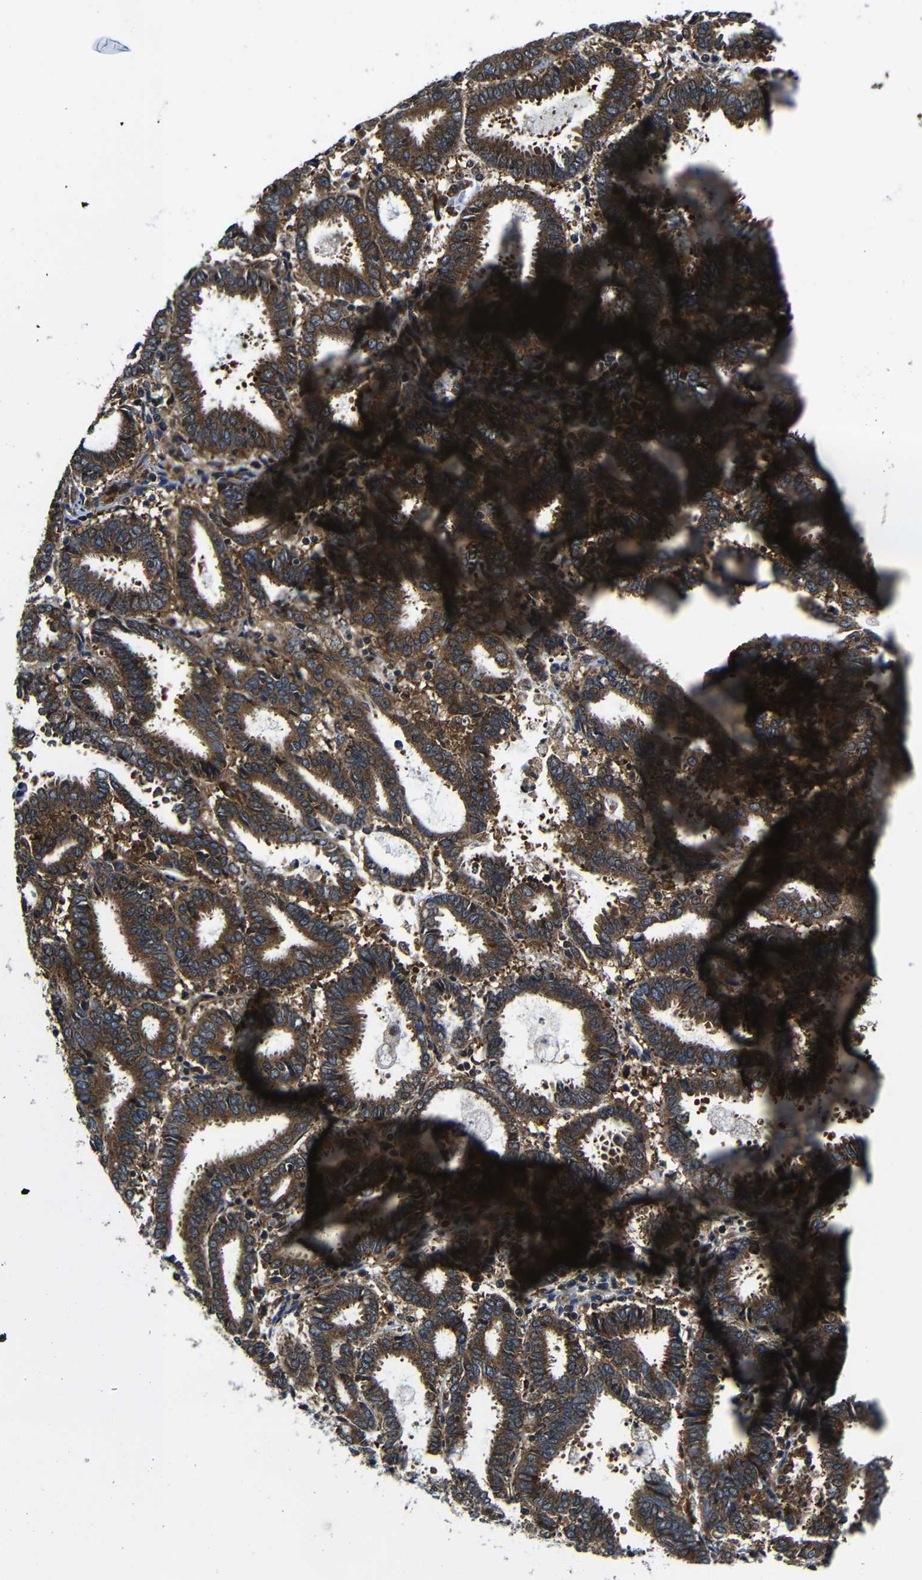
{"staining": {"intensity": "strong", "quantity": ">75%", "location": "cytoplasmic/membranous"}, "tissue": "endometrial cancer", "cell_type": "Tumor cells", "image_type": "cancer", "snomed": [{"axis": "morphology", "description": "Adenocarcinoma, NOS"}, {"axis": "topography", "description": "Uterus"}], "caption": "Protein analysis of endometrial adenocarcinoma tissue displays strong cytoplasmic/membranous staining in approximately >75% of tumor cells.", "gene": "ABCE1", "patient": {"sex": "female", "age": 83}}